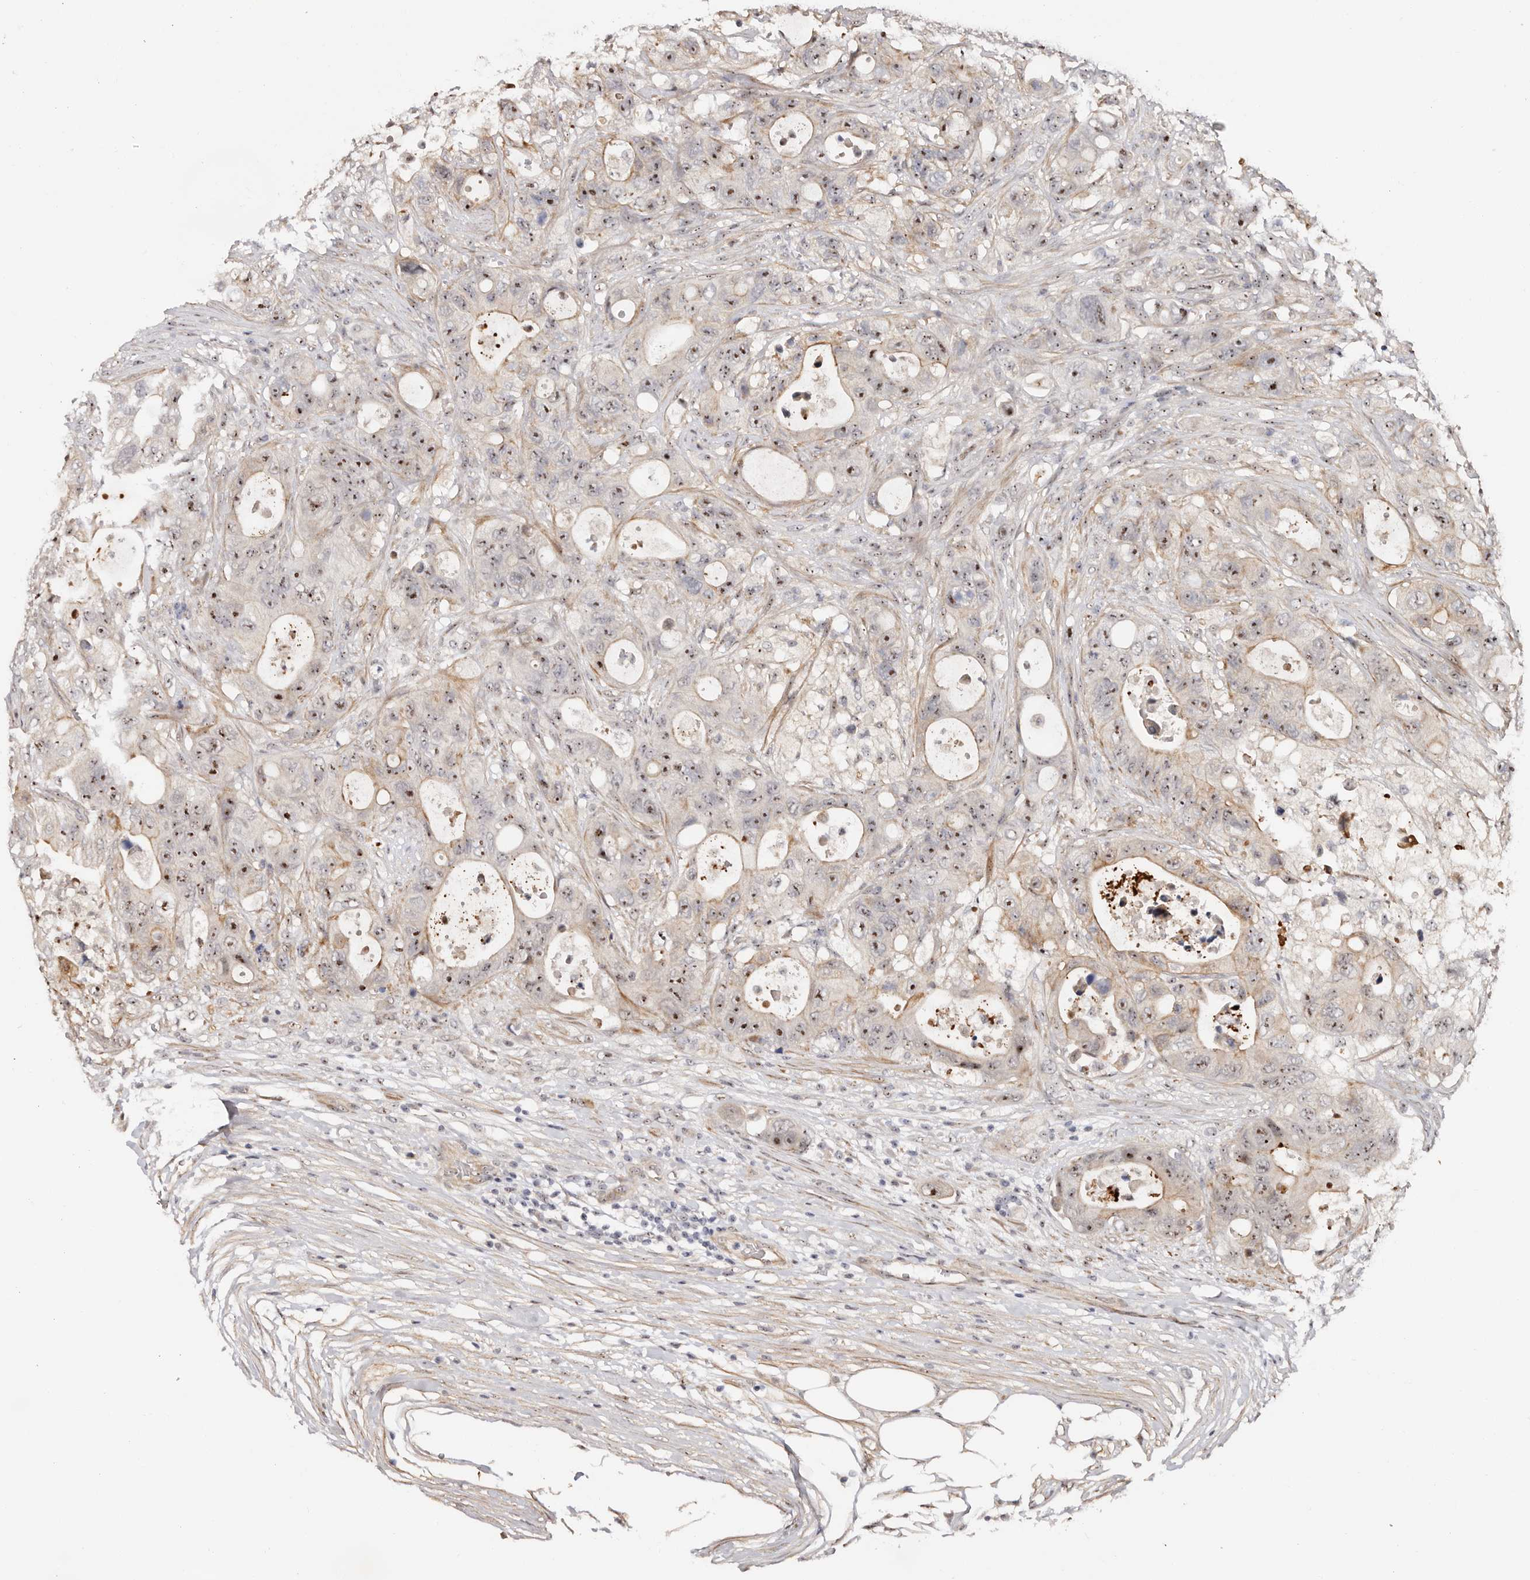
{"staining": {"intensity": "moderate", "quantity": ">75%", "location": "nuclear"}, "tissue": "colorectal cancer", "cell_type": "Tumor cells", "image_type": "cancer", "snomed": [{"axis": "morphology", "description": "Adenocarcinoma, NOS"}, {"axis": "topography", "description": "Colon"}], "caption": "Colorectal cancer (adenocarcinoma) stained with immunohistochemistry reveals moderate nuclear expression in approximately >75% of tumor cells.", "gene": "ODF2L", "patient": {"sex": "female", "age": 46}}